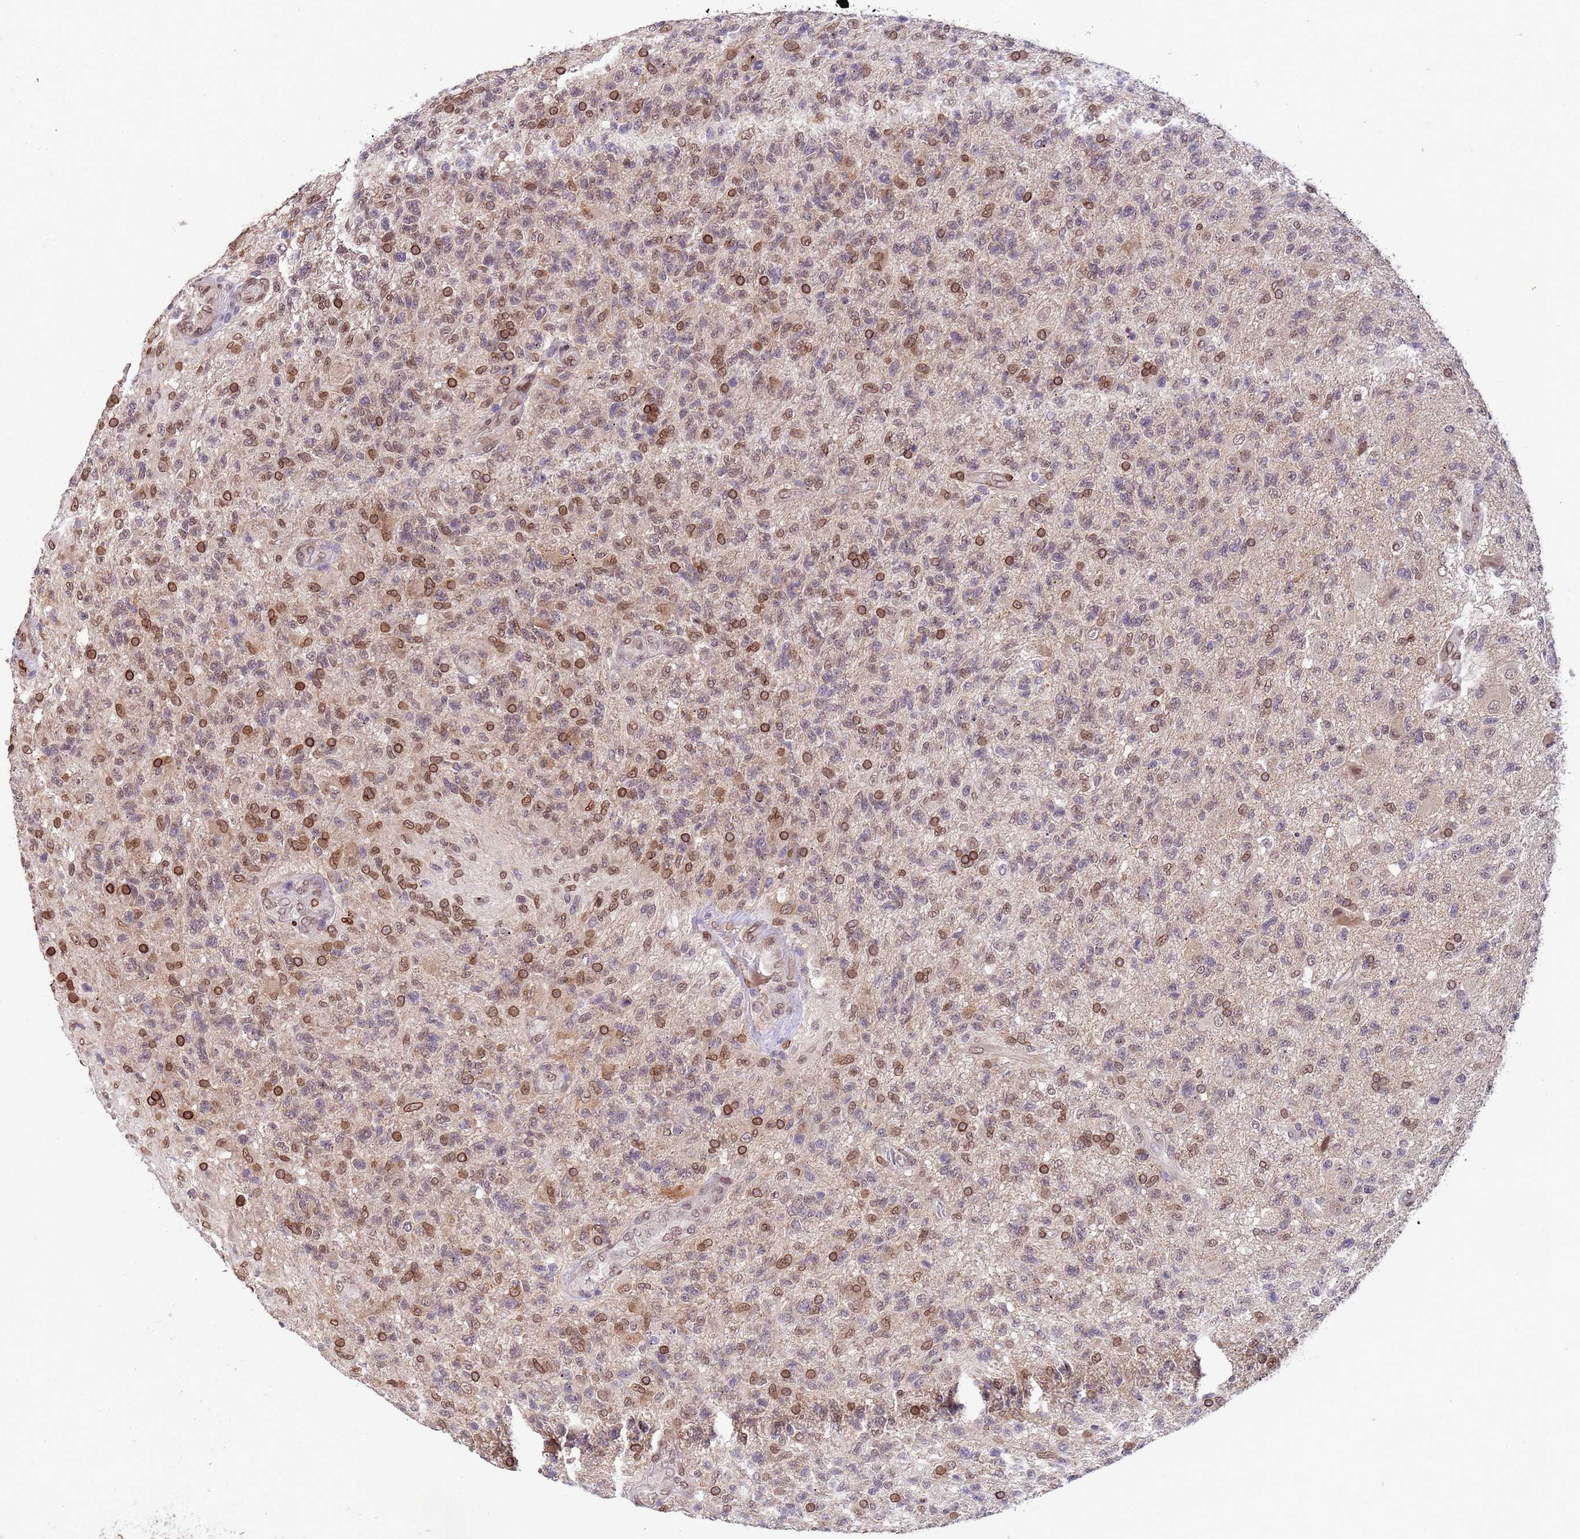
{"staining": {"intensity": "moderate", "quantity": "25%-75%", "location": "cytoplasmic/membranous,nuclear"}, "tissue": "glioma", "cell_type": "Tumor cells", "image_type": "cancer", "snomed": [{"axis": "morphology", "description": "Glioma, malignant, High grade"}, {"axis": "topography", "description": "Brain"}], "caption": "Malignant glioma (high-grade) stained with a brown dye exhibits moderate cytoplasmic/membranous and nuclear positive staining in approximately 25%-75% of tumor cells.", "gene": "GPR135", "patient": {"sex": "male", "age": 56}}